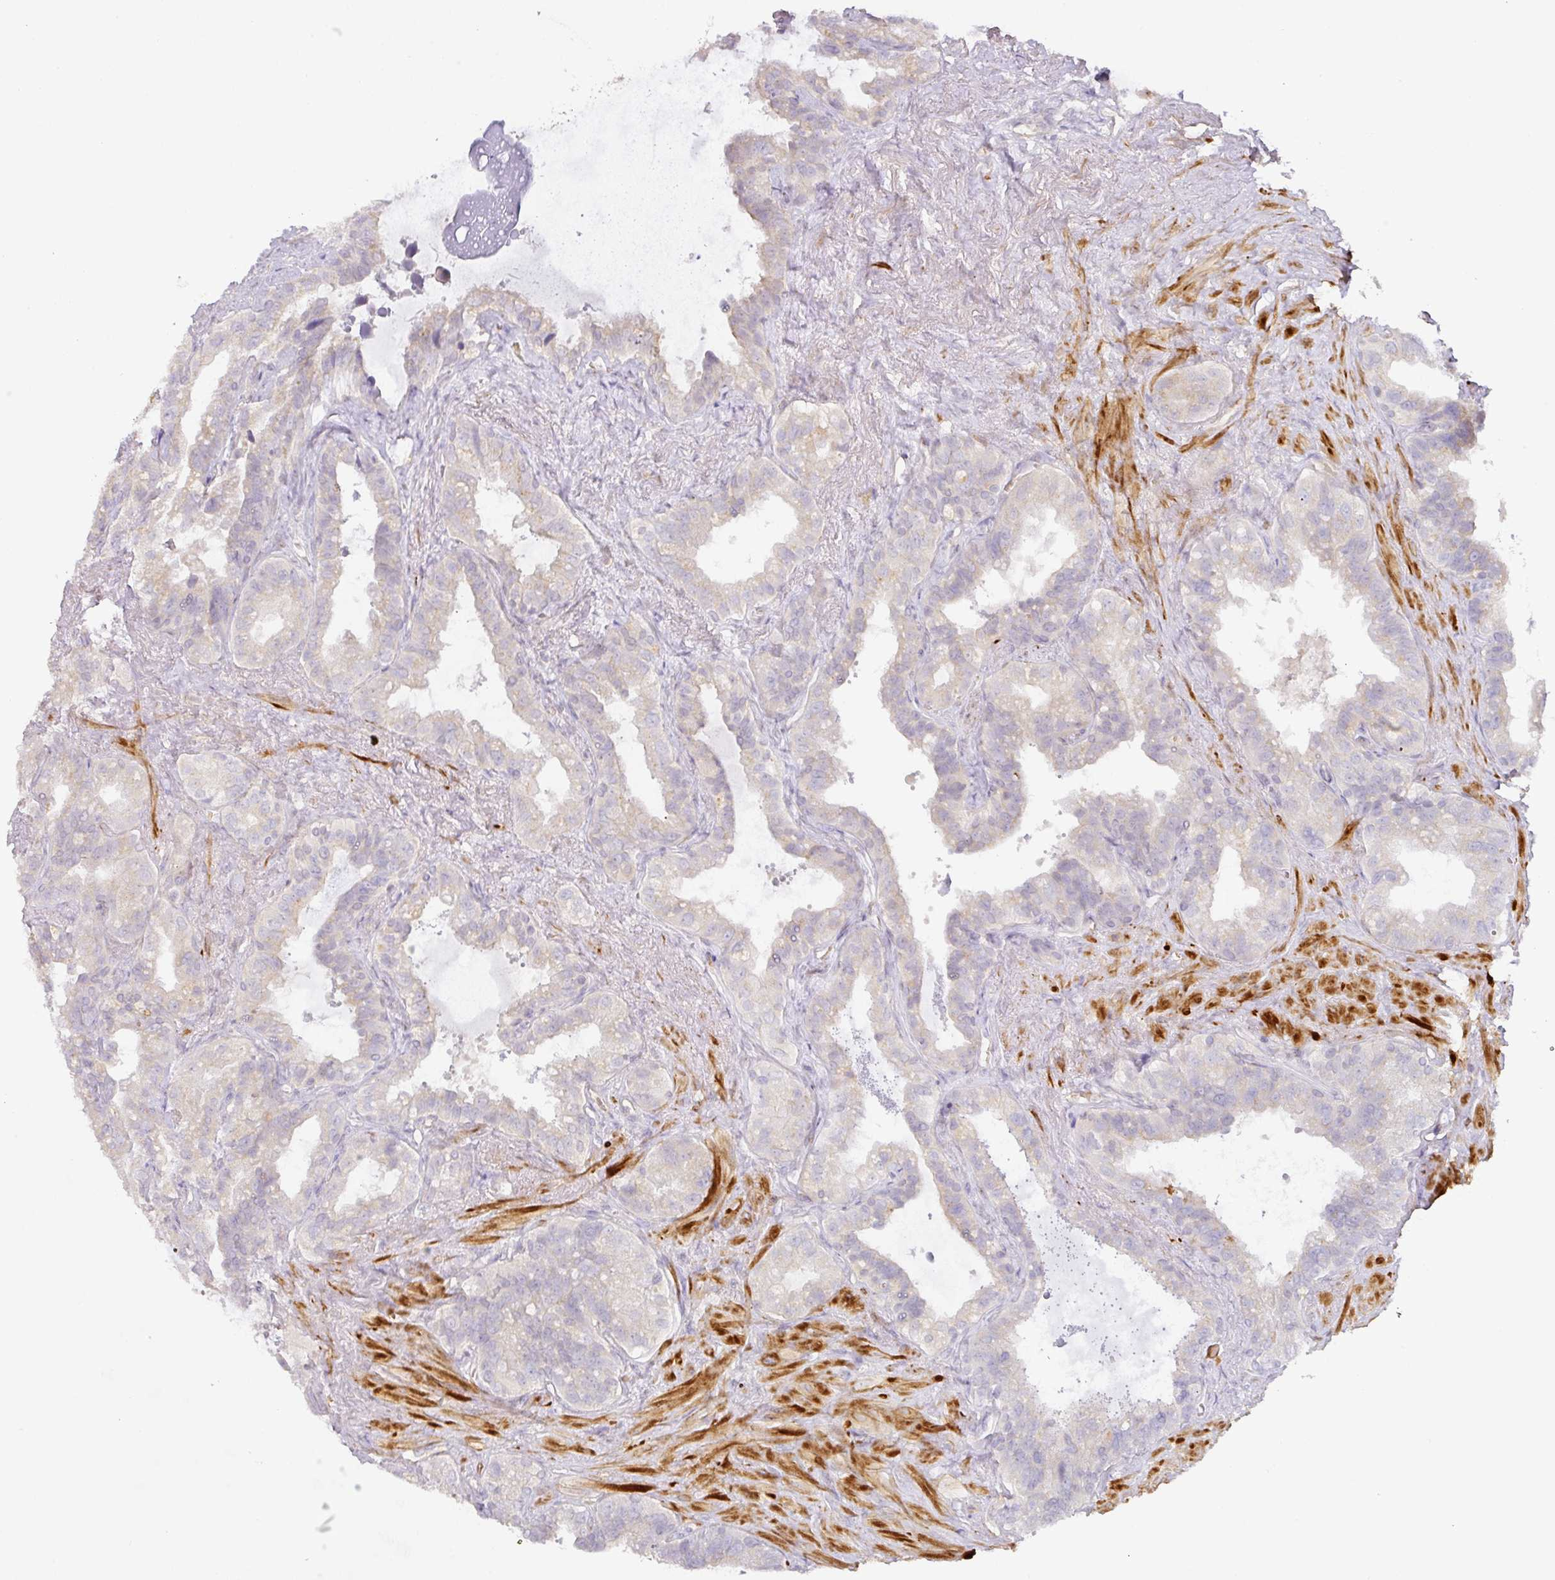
{"staining": {"intensity": "negative", "quantity": "none", "location": "none"}, "tissue": "seminal vesicle", "cell_type": "Glandular cells", "image_type": "normal", "snomed": [{"axis": "morphology", "description": "Normal tissue, NOS"}, {"axis": "topography", "description": "Seminal veicle"}, {"axis": "topography", "description": "Peripheral nerve tissue"}], "caption": "A photomicrograph of seminal vesicle stained for a protein reveals no brown staining in glandular cells. (Brightfield microscopy of DAB immunohistochemistry at high magnification).", "gene": "TARM1", "patient": {"sex": "male", "age": 76}}